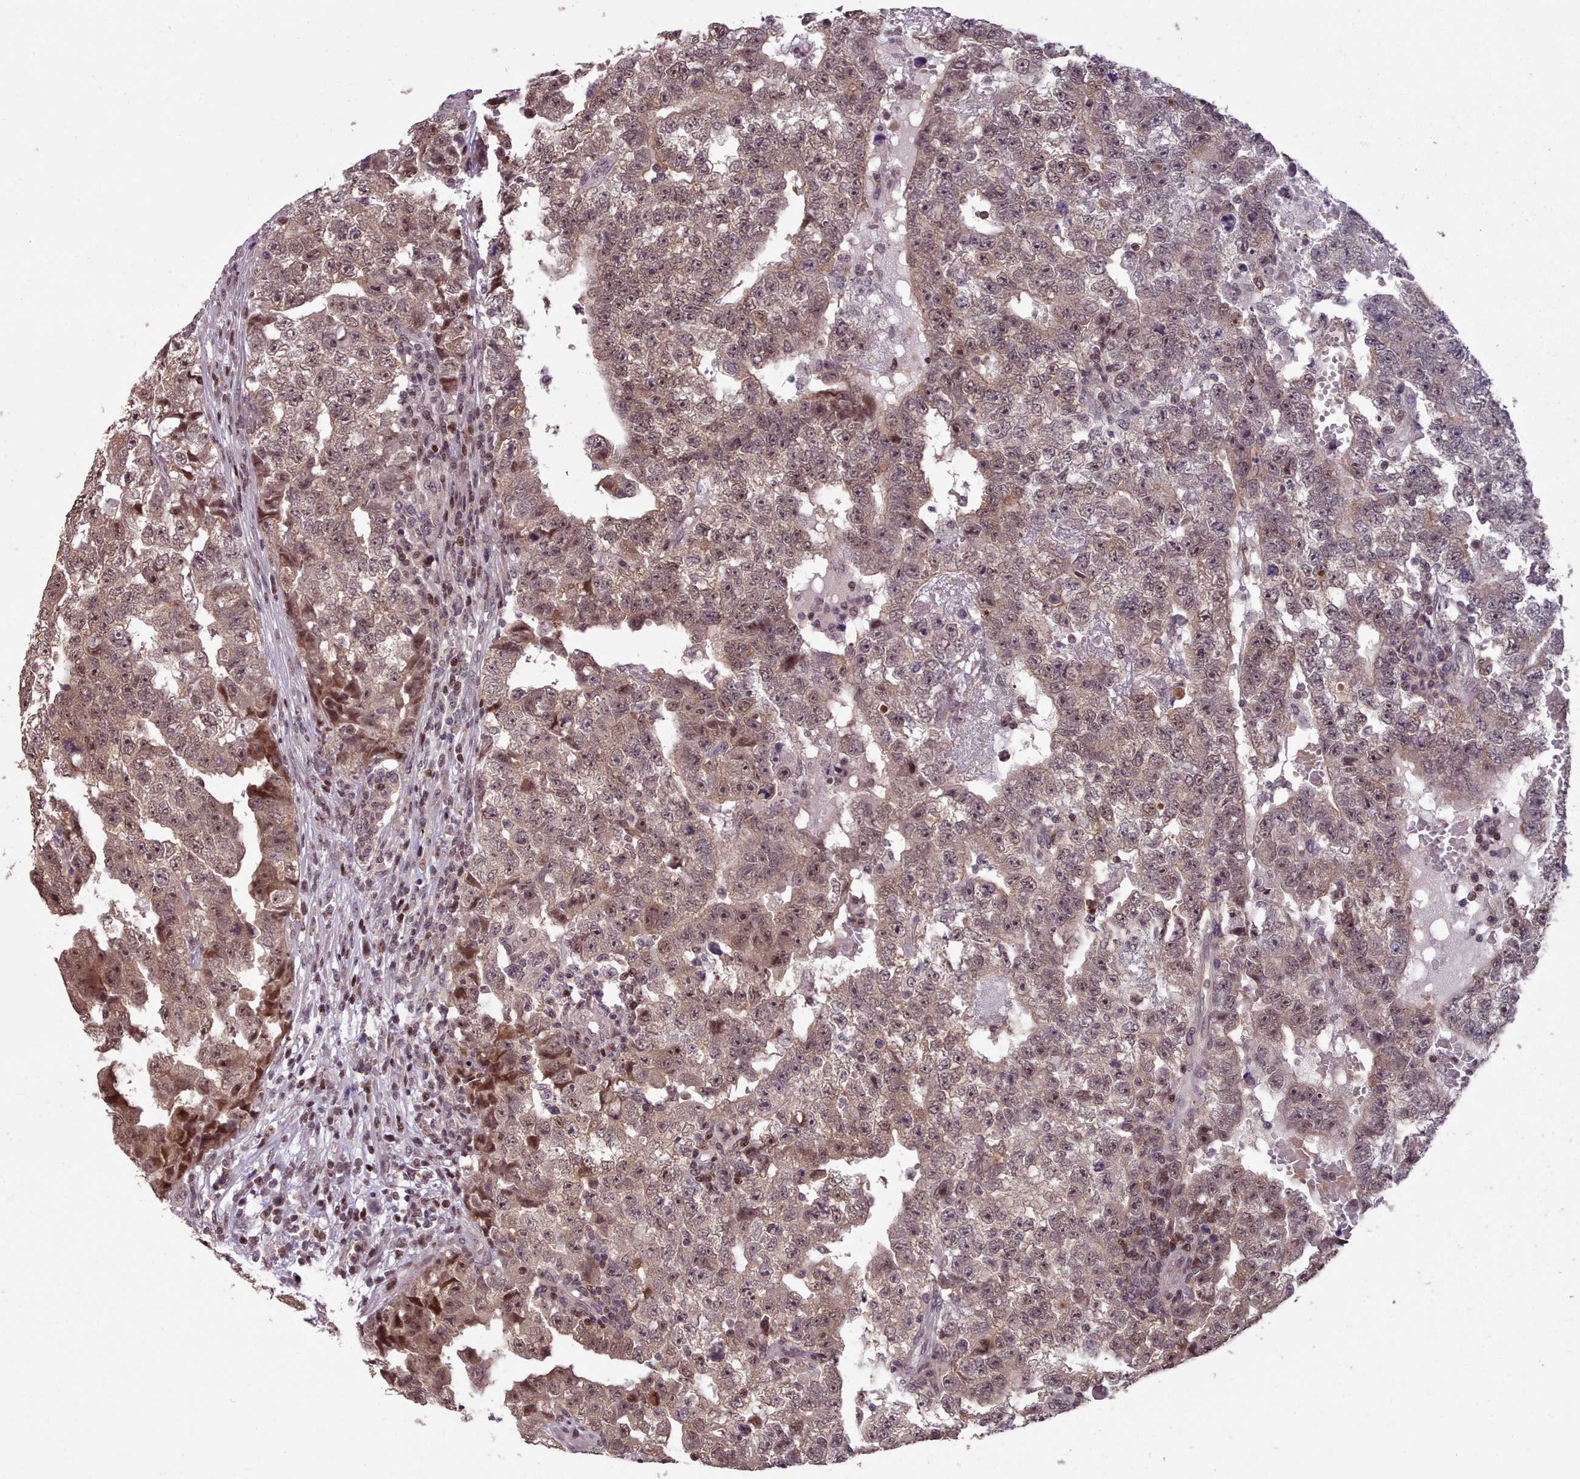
{"staining": {"intensity": "weak", "quantity": ">75%", "location": "cytoplasmic/membranous,nuclear"}, "tissue": "testis cancer", "cell_type": "Tumor cells", "image_type": "cancer", "snomed": [{"axis": "morphology", "description": "Carcinoma, Embryonal, NOS"}, {"axis": "topography", "description": "Testis"}], "caption": "Protein expression analysis of embryonal carcinoma (testis) displays weak cytoplasmic/membranous and nuclear expression in approximately >75% of tumor cells. (Stains: DAB in brown, nuclei in blue, Microscopy: brightfield microscopy at high magnification).", "gene": "ENSA", "patient": {"sex": "male", "age": 25}}